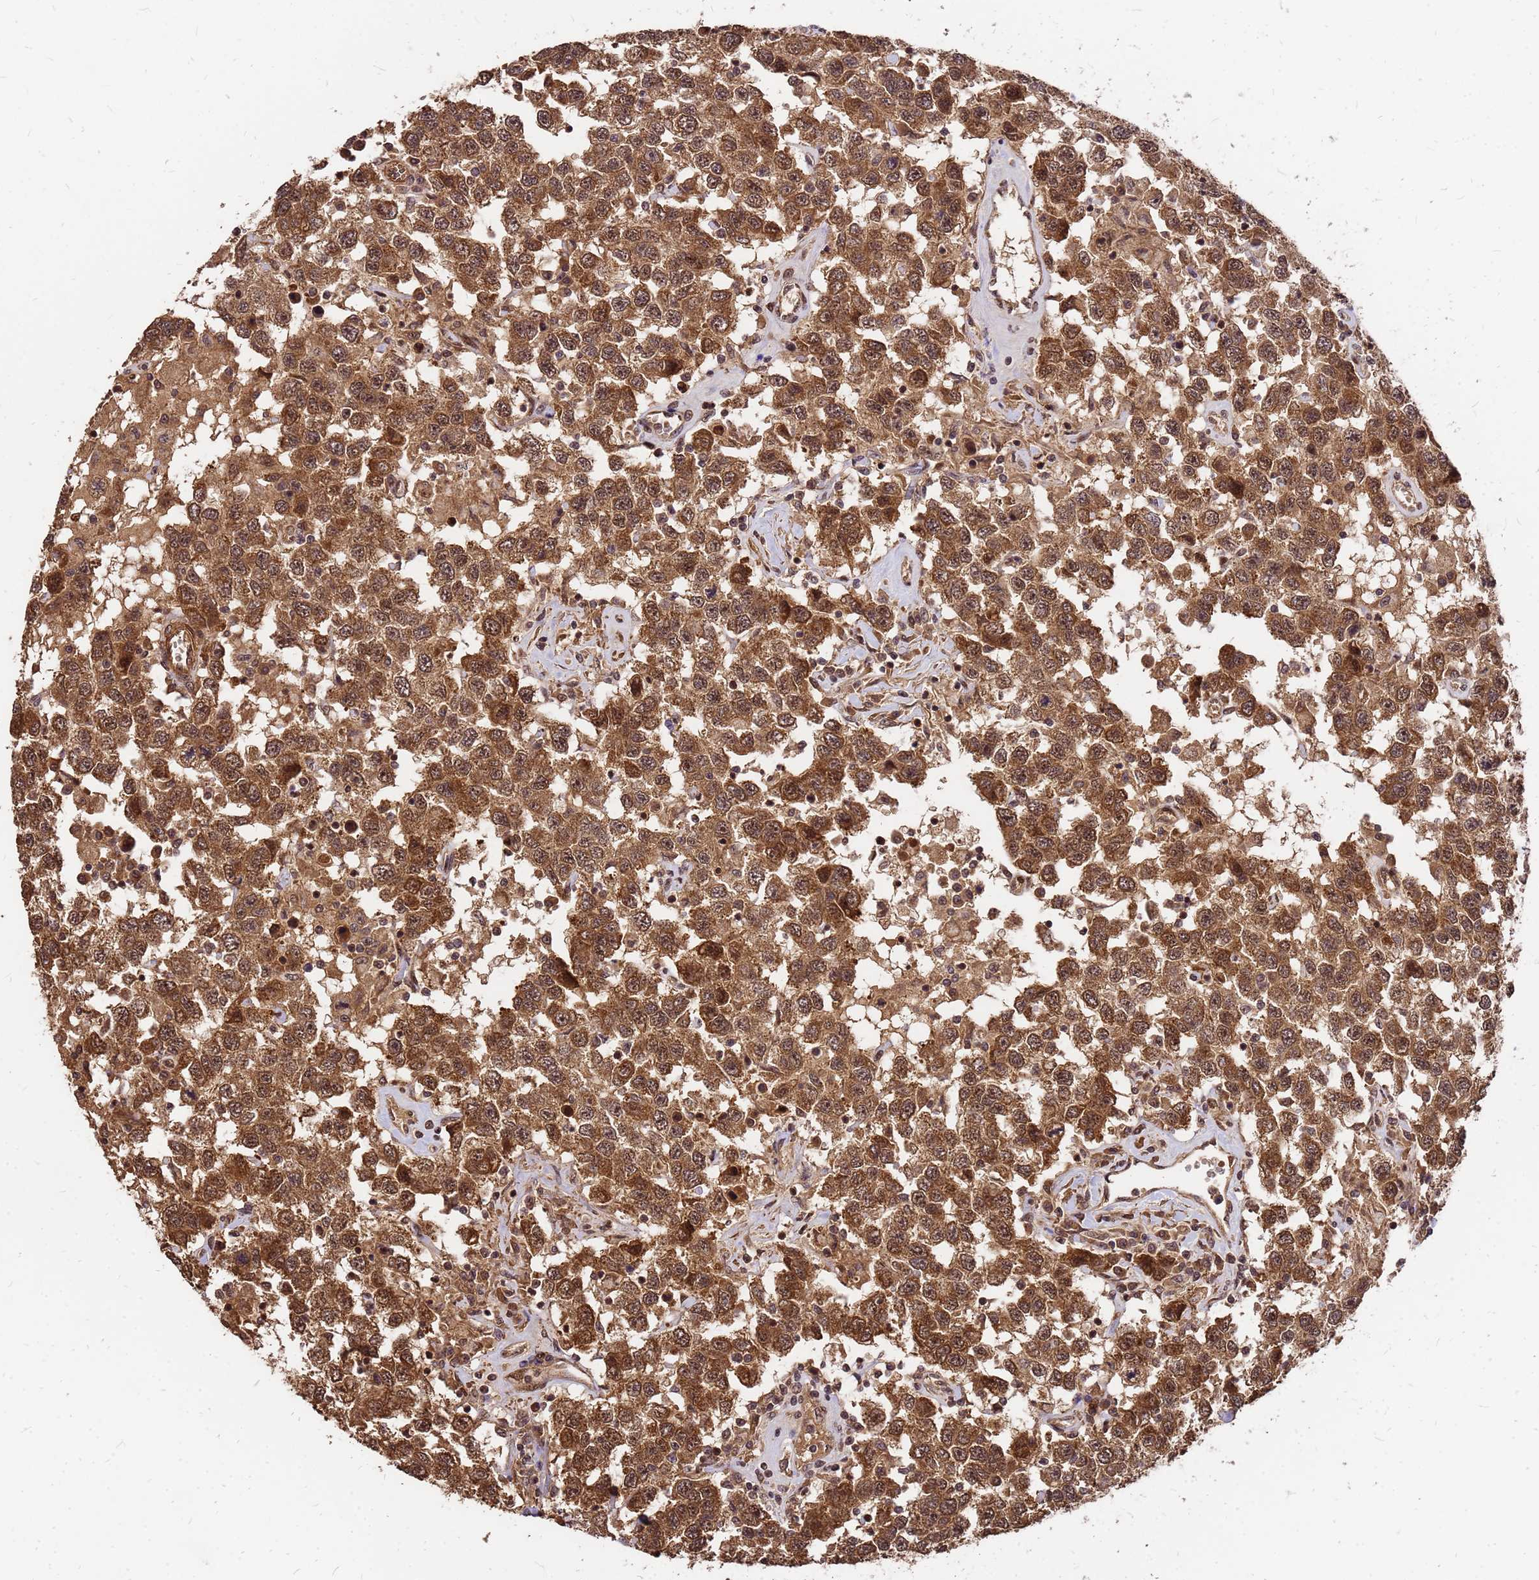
{"staining": {"intensity": "strong", "quantity": ">75%", "location": "cytoplasmic/membranous,nuclear"}, "tissue": "testis cancer", "cell_type": "Tumor cells", "image_type": "cancer", "snomed": [{"axis": "morphology", "description": "Seminoma, NOS"}, {"axis": "topography", "description": "Testis"}], "caption": "Tumor cells display high levels of strong cytoplasmic/membranous and nuclear positivity in approximately >75% of cells in seminoma (testis).", "gene": "GPATCH8", "patient": {"sex": "male", "age": 41}}